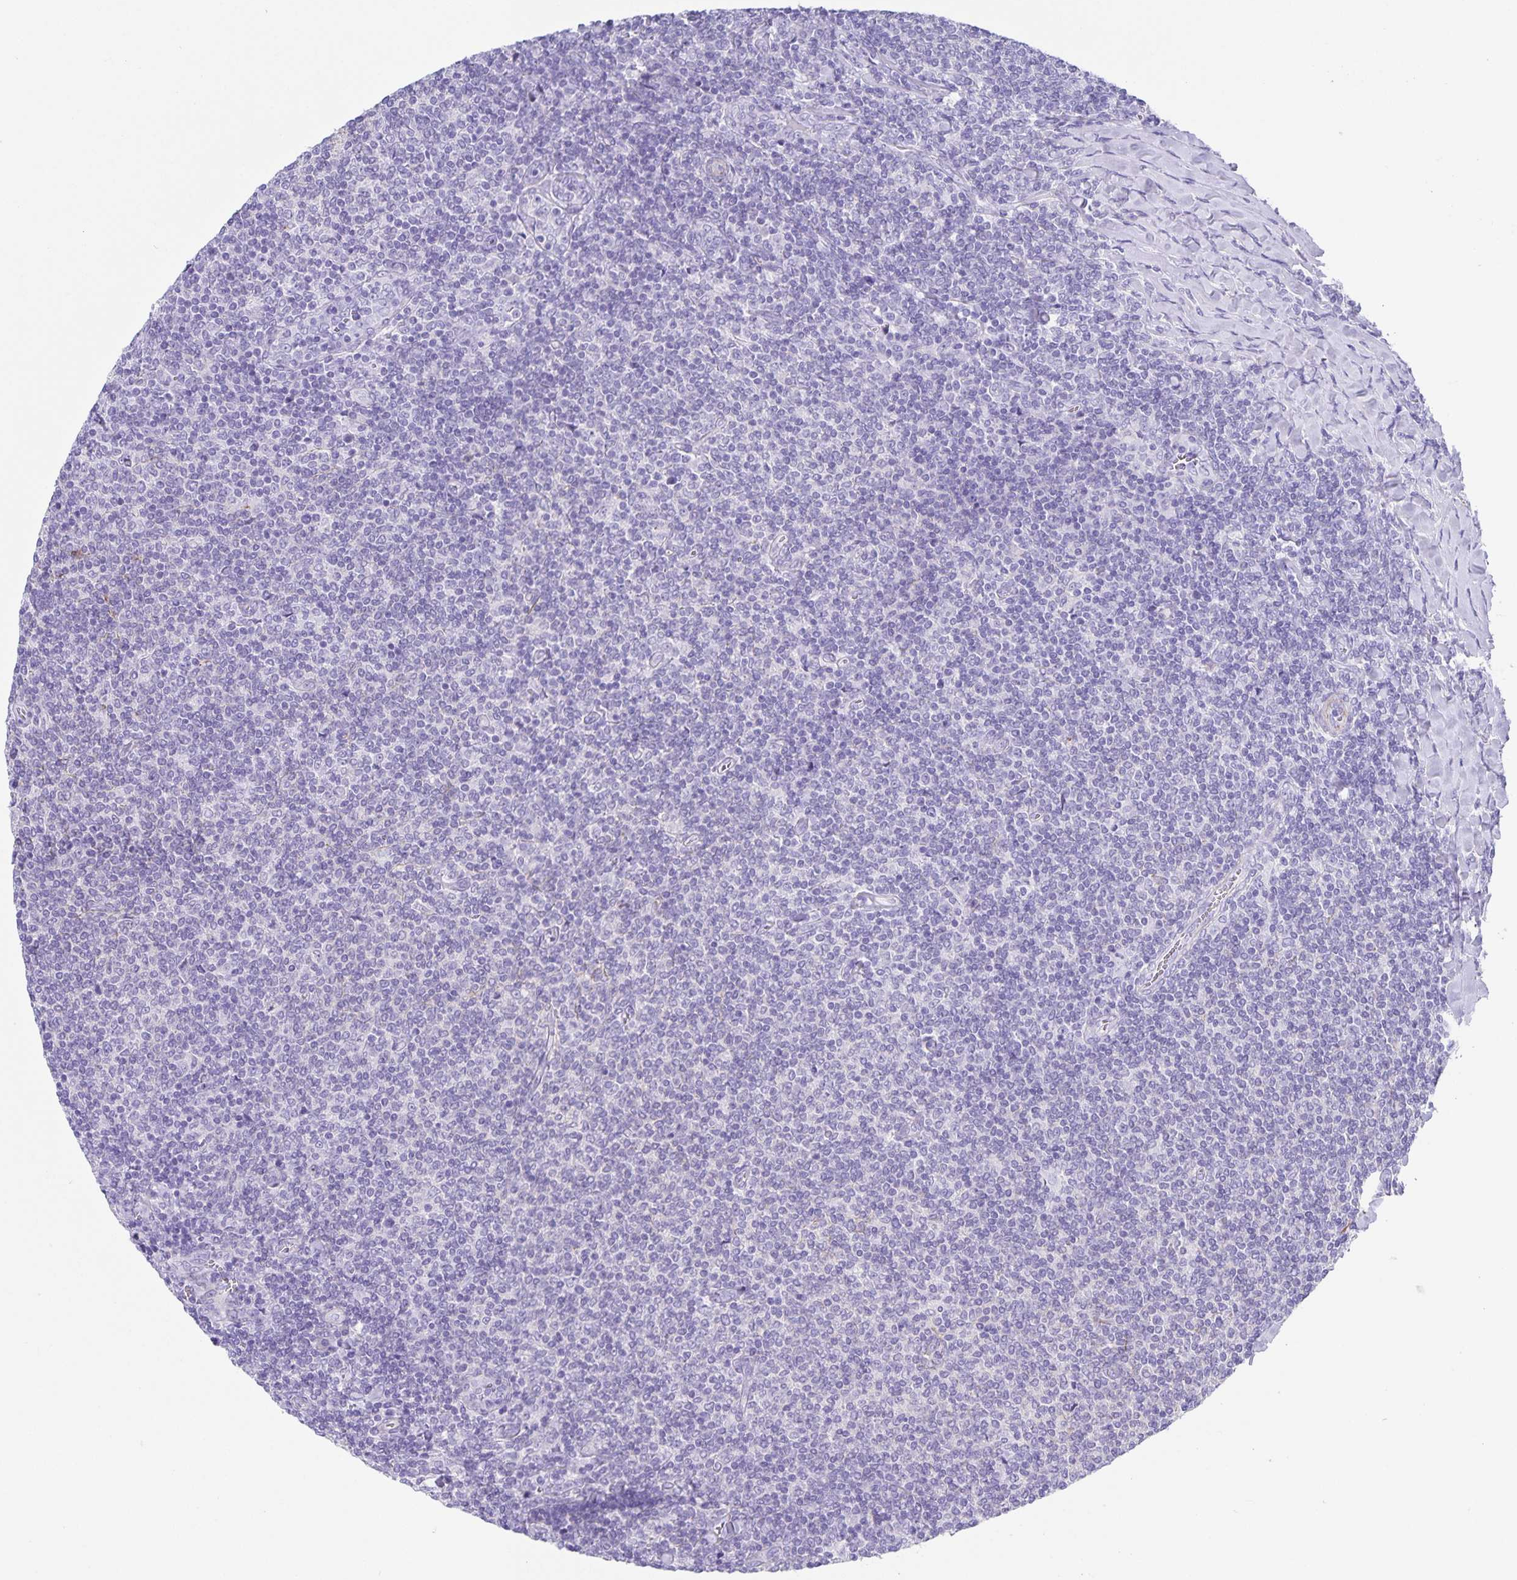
{"staining": {"intensity": "negative", "quantity": "none", "location": "none"}, "tissue": "lymphoma", "cell_type": "Tumor cells", "image_type": "cancer", "snomed": [{"axis": "morphology", "description": "Malignant lymphoma, non-Hodgkin's type, Low grade"}, {"axis": "topography", "description": "Lymph node"}], "caption": "IHC photomicrograph of lymphoma stained for a protein (brown), which displays no expression in tumor cells.", "gene": "UBQLN3", "patient": {"sex": "male", "age": 52}}